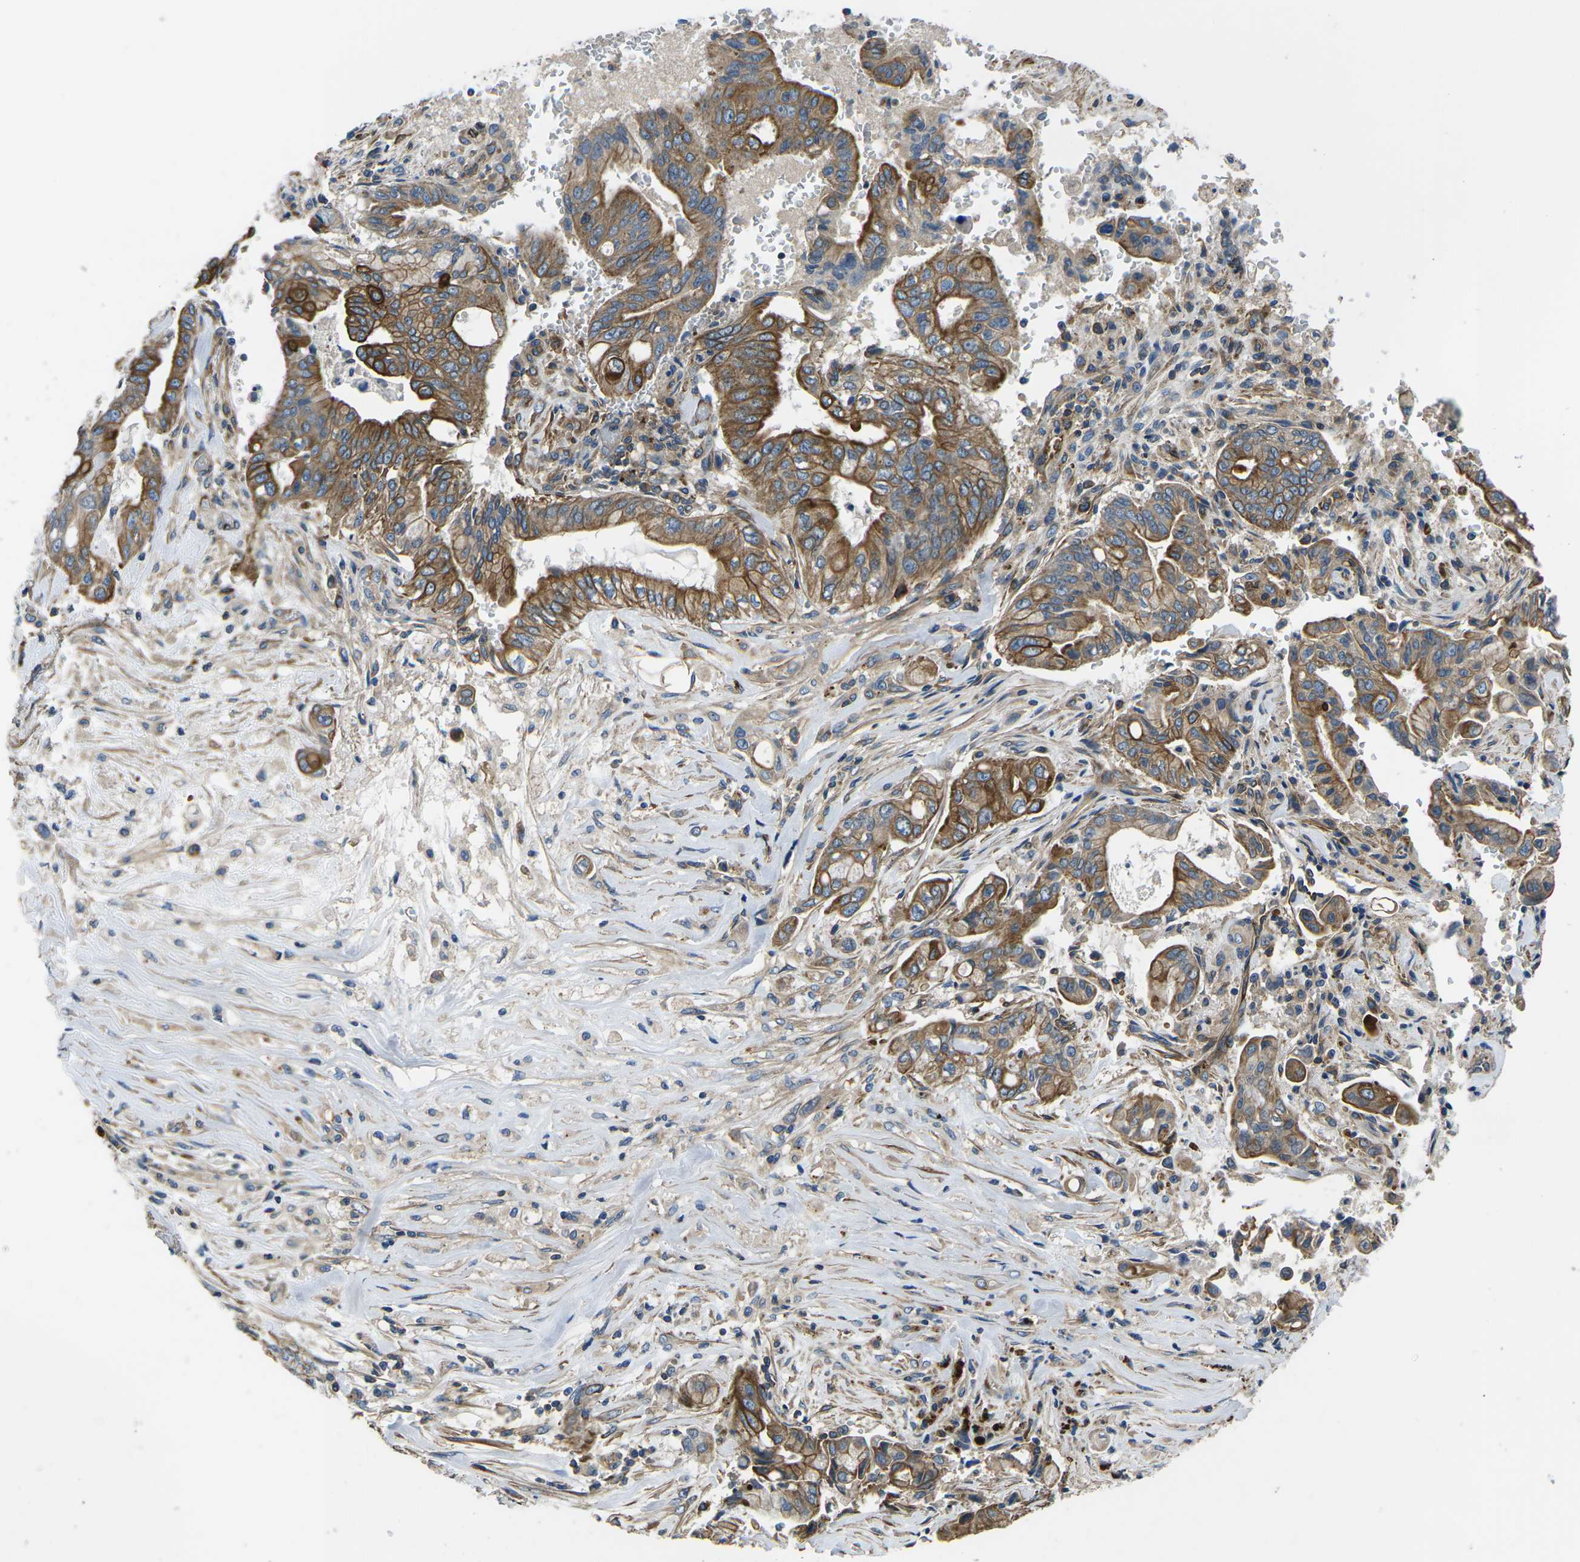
{"staining": {"intensity": "strong", "quantity": ">75%", "location": "cytoplasmic/membranous"}, "tissue": "pancreatic cancer", "cell_type": "Tumor cells", "image_type": "cancer", "snomed": [{"axis": "morphology", "description": "Adenocarcinoma, NOS"}, {"axis": "topography", "description": "Pancreas"}], "caption": "Adenocarcinoma (pancreatic) stained with a brown dye reveals strong cytoplasmic/membranous positive positivity in approximately >75% of tumor cells.", "gene": "KCNJ15", "patient": {"sex": "female", "age": 73}}